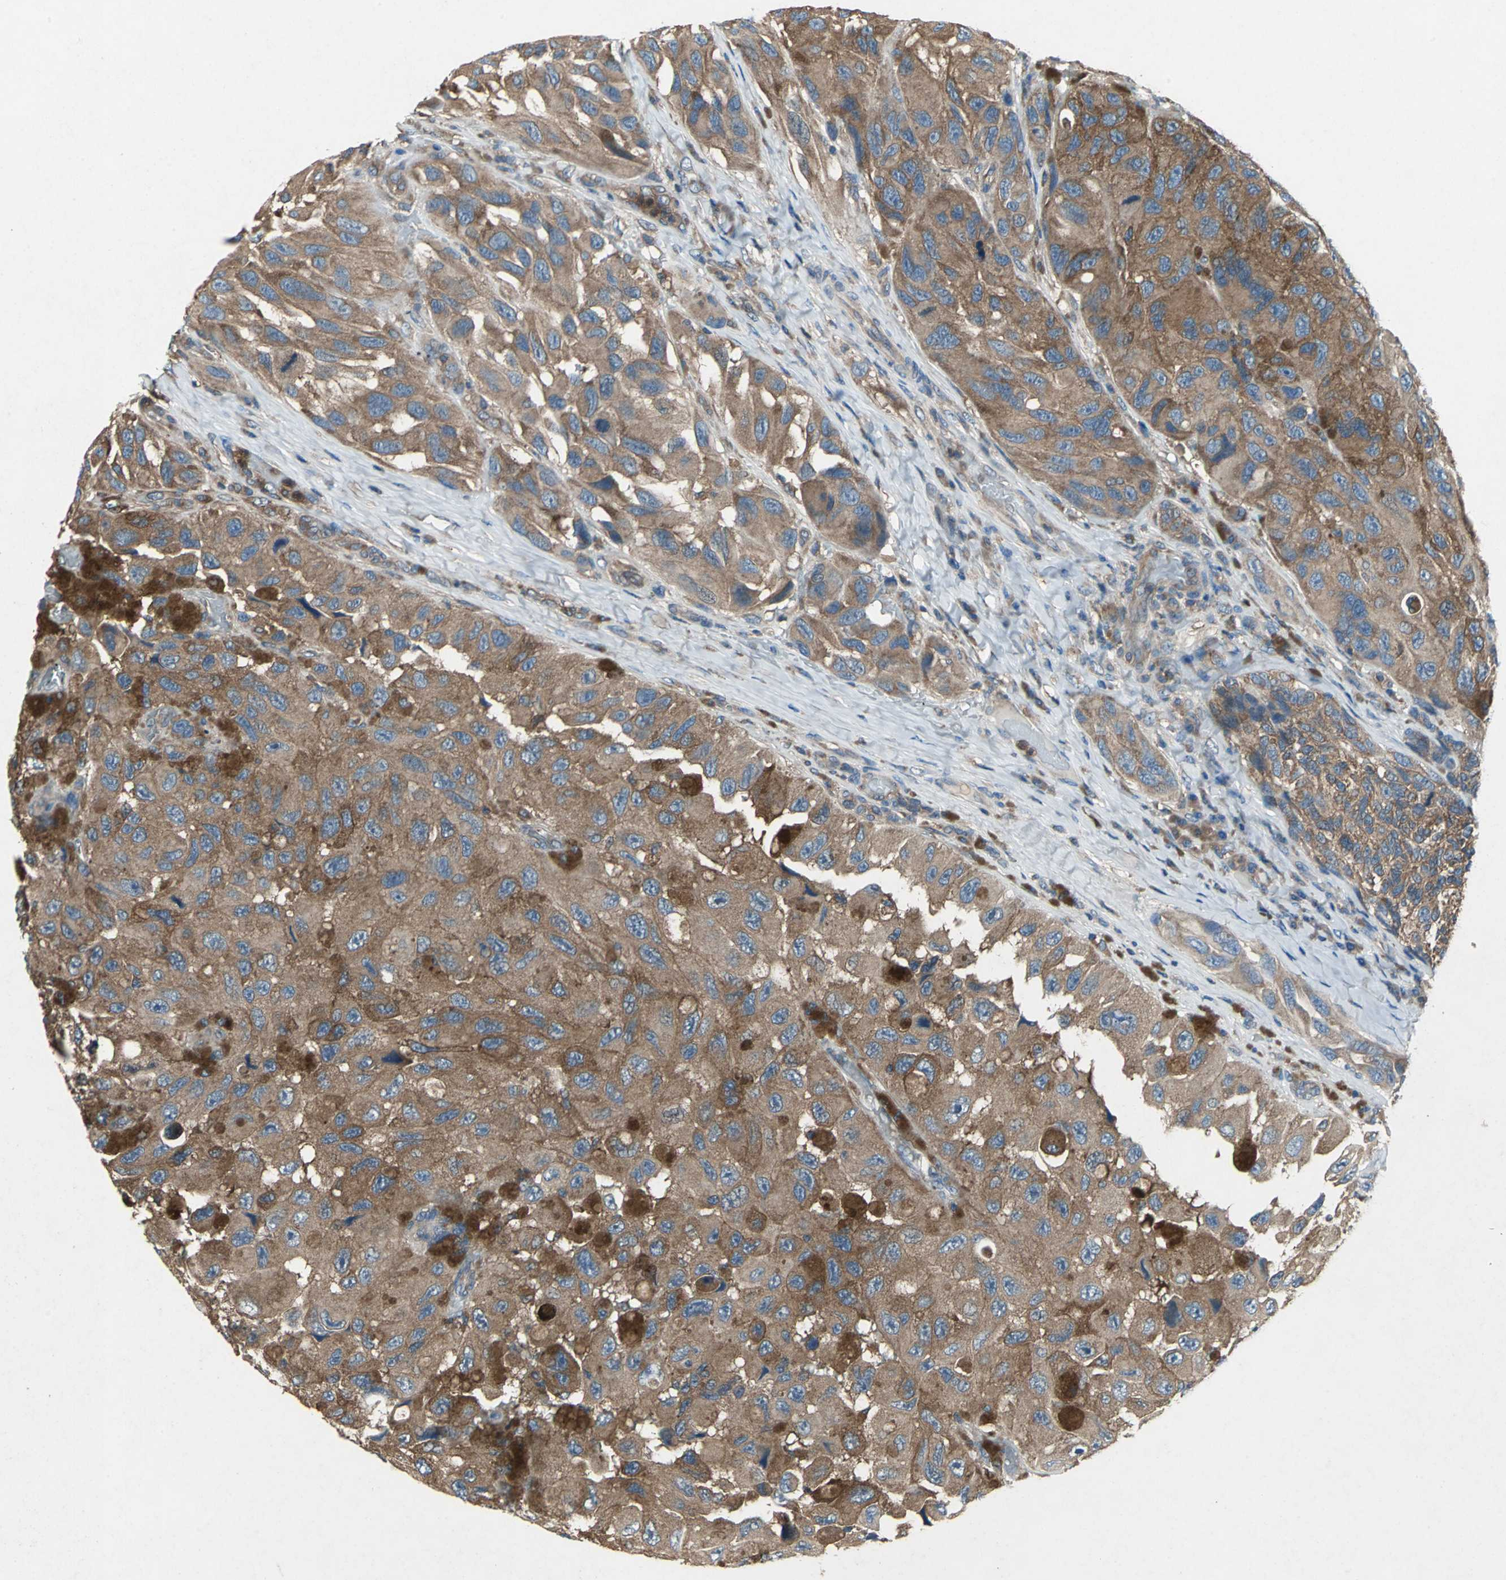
{"staining": {"intensity": "strong", "quantity": ">75%", "location": "cytoplasmic/membranous"}, "tissue": "melanoma", "cell_type": "Tumor cells", "image_type": "cancer", "snomed": [{"axis": "morphology", "description": "Malignant melanoma, NOS"}, {"axis": "topography", "description": "Skin"}], "caption": "Malignant melanoma stained with a brown dye exhibits strong cytoplasmic/membranous positive staining in about >75% of tumor cells.", "gene": "CAPN1", "patient": {"sex": "female", "age": 73}}